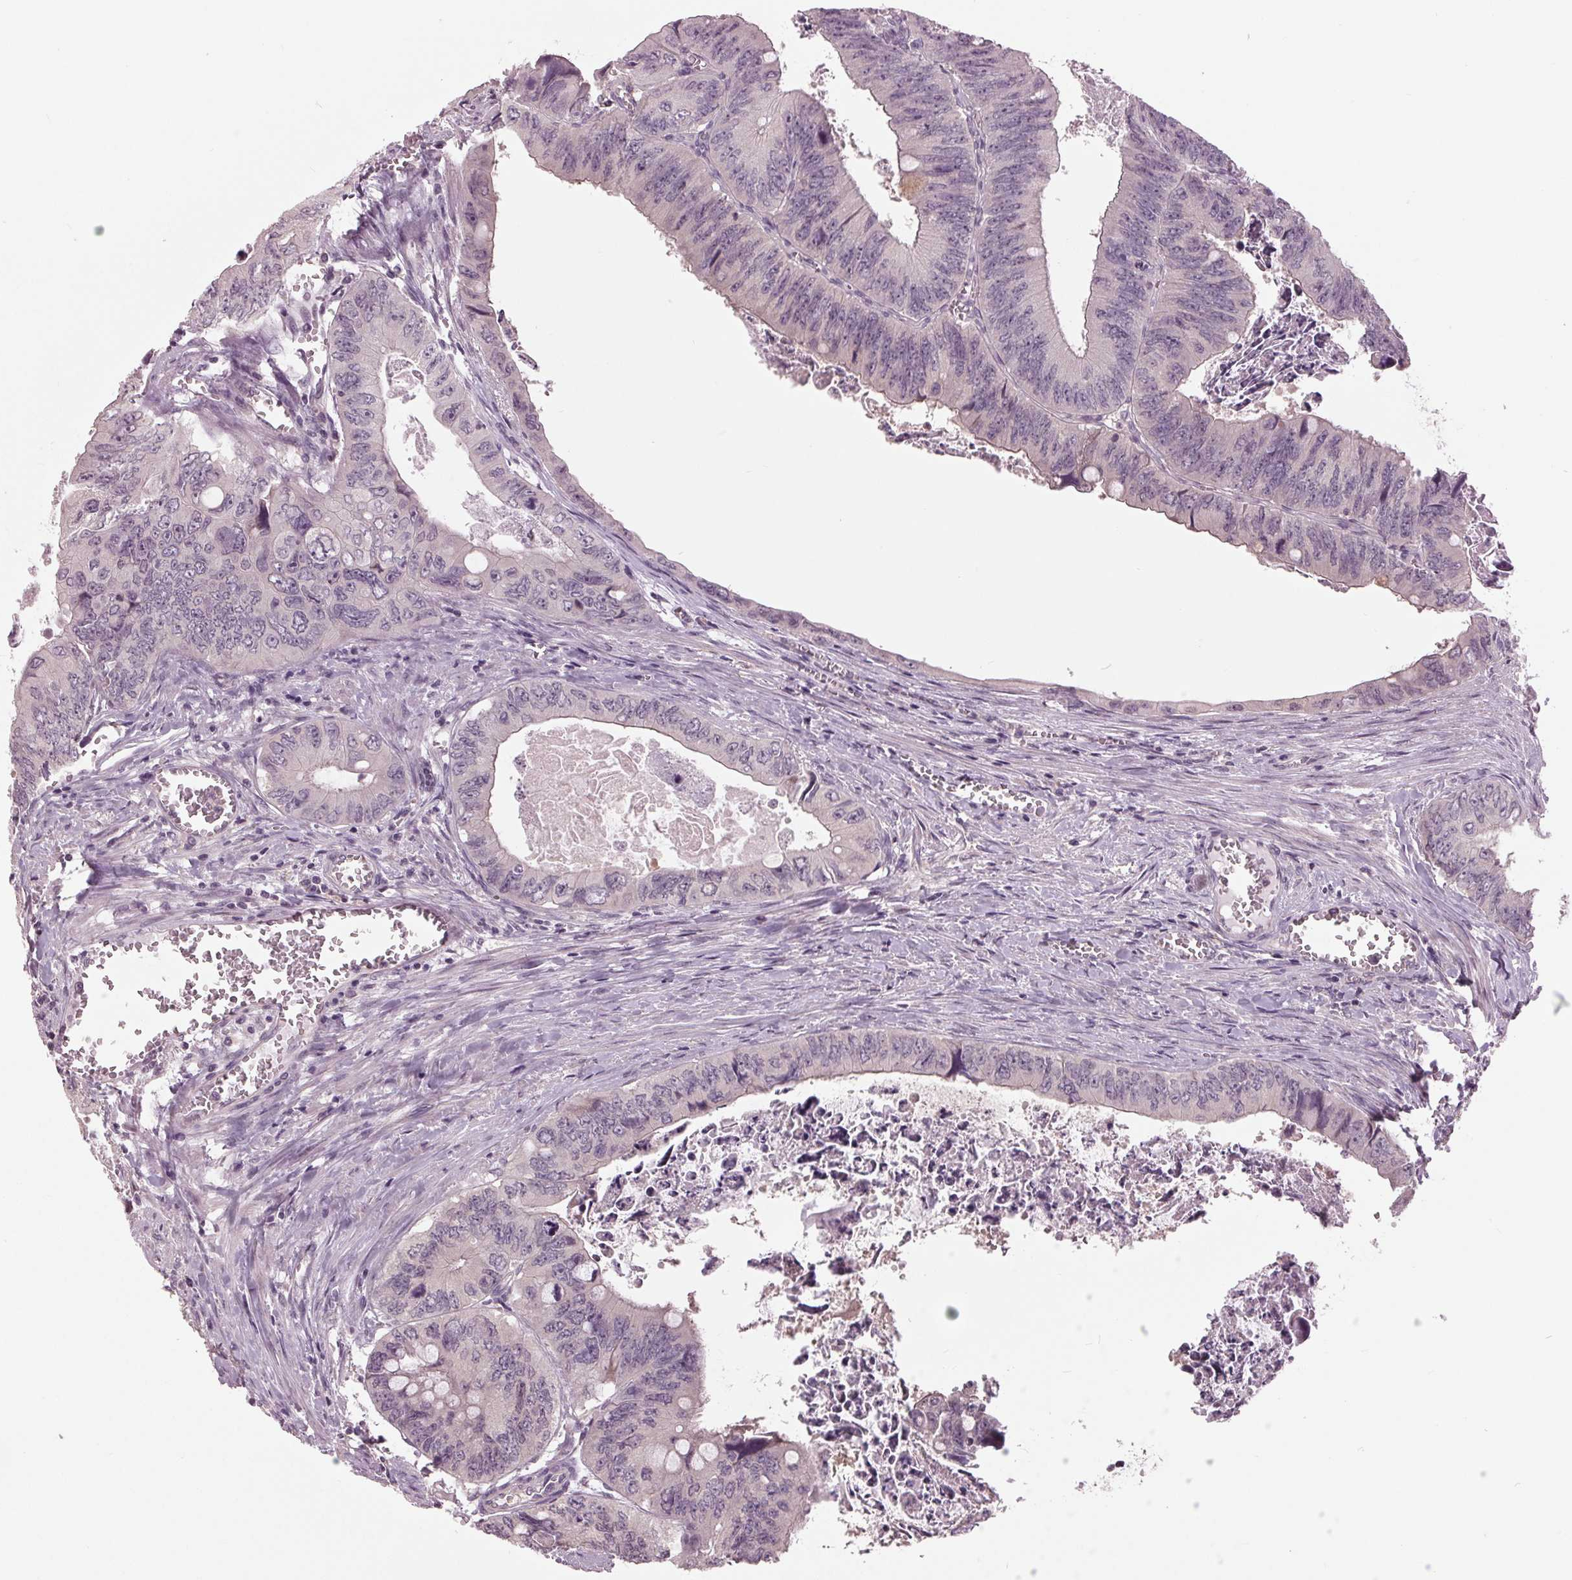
{"staining": {"intensity": "negative", "quantity": "none", "location": "none"}, "tissue": "colorectal cancer", "cell_type": "Tumor cells", "image_type": "cancer", "snomed": [{"axis": "morphology", "description": "Adenocarcinoma, NOS"}, {"axis": "topography", "description": "Colon"}], "caption": "An IHC photomicrograph of colorectal cancer (adenocarcinoma) is shown. There is no staining in tumor cells of colorectal cancer (adenocarcinoma).", "gene": "SIGLEC6", "patient": {"sex": "female", "age": 84}}